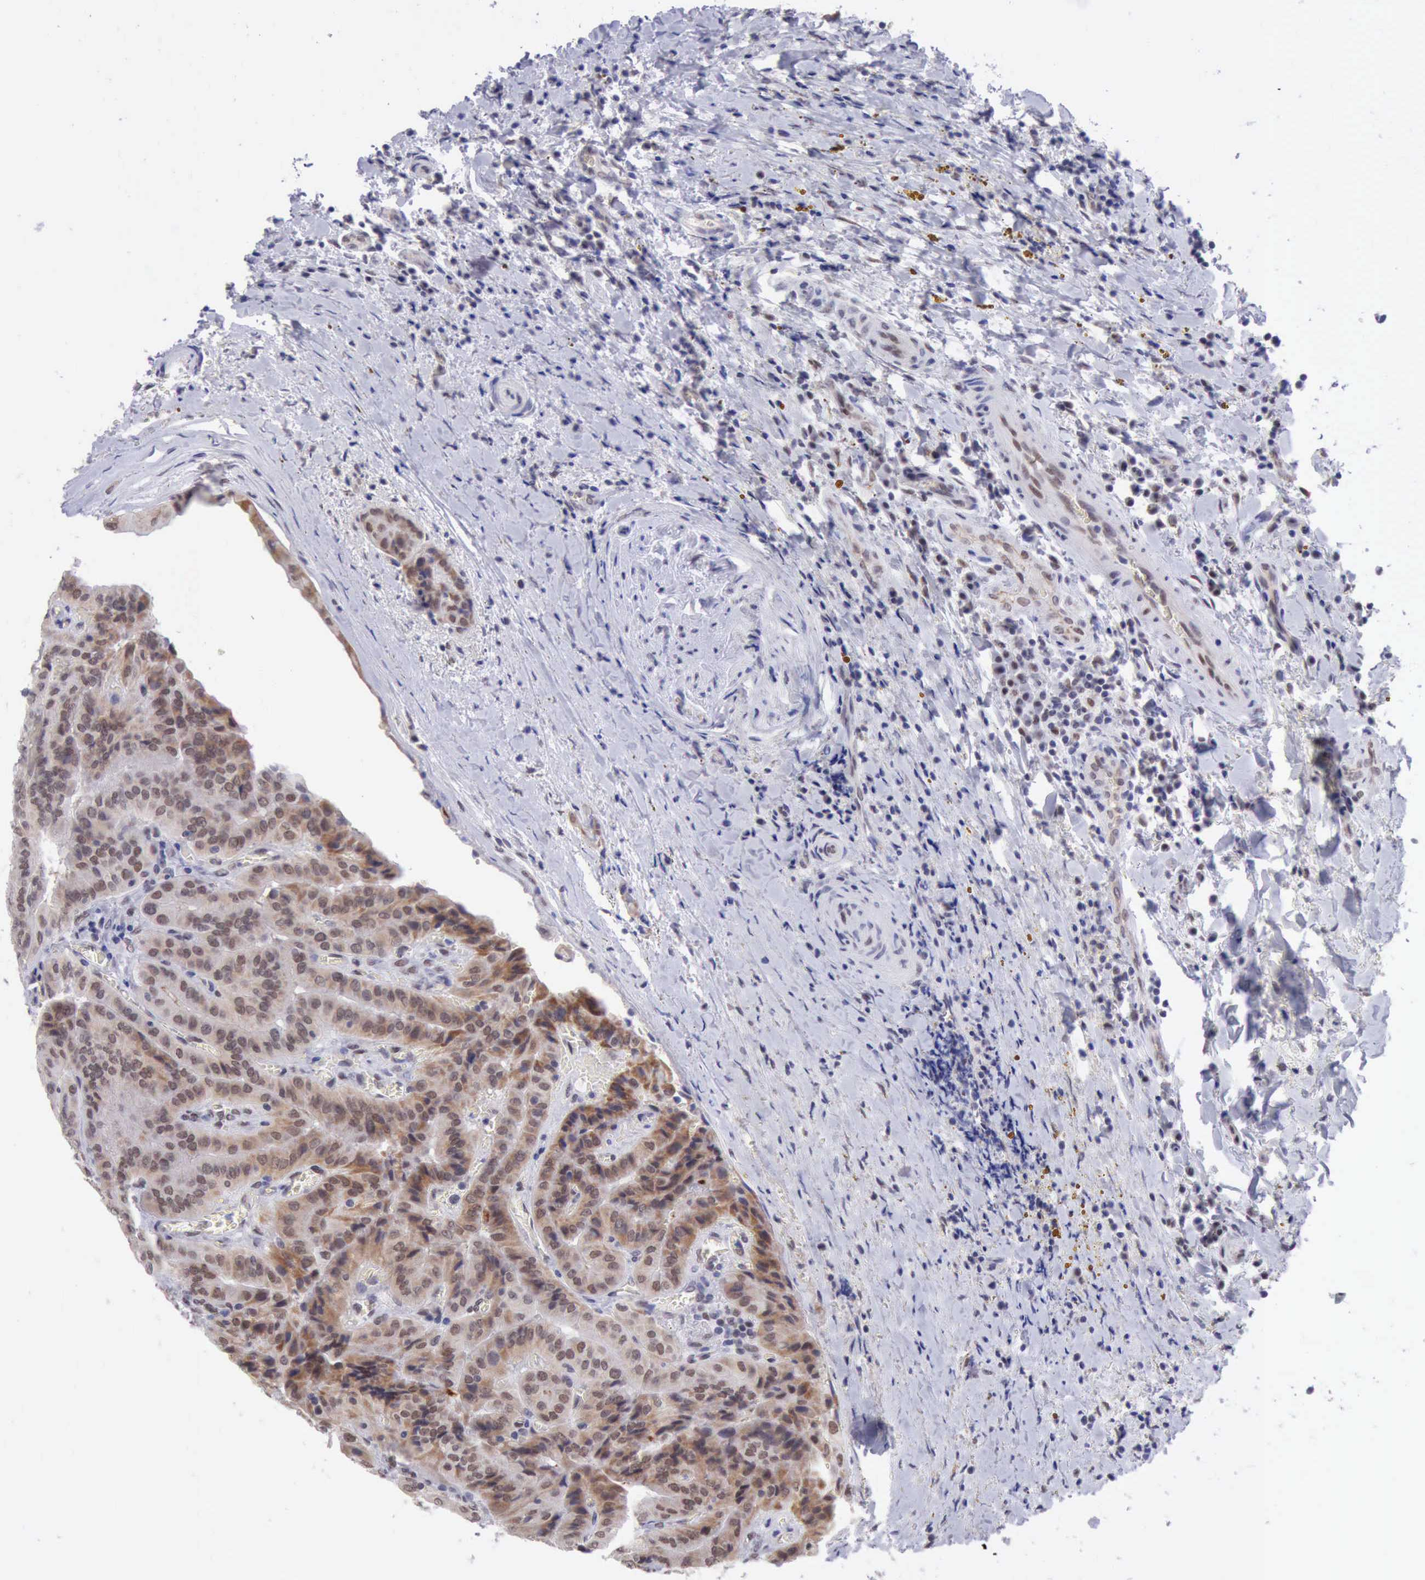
{"staining": {"intensity": "moderate", "quantity": ">75%", "location": "nuclear"}, "tissue": "thyroid cancer", "cell_type": "Tumor cells", "image_type": "cancer", "snomed": [{"axis": "morphology", "description": "Papillary adenocarcinoma, NOS"}, {"axis": "topography", "description": "Thyroid gland"}], "caption": "Protein analysis of thyroid papillary adenocarcinoma tissue exhibits moderate nuclear expression in about >75% of tumor cells.", "gene": "ERCC4", "patient": {"sex": "female", "age": 71}}